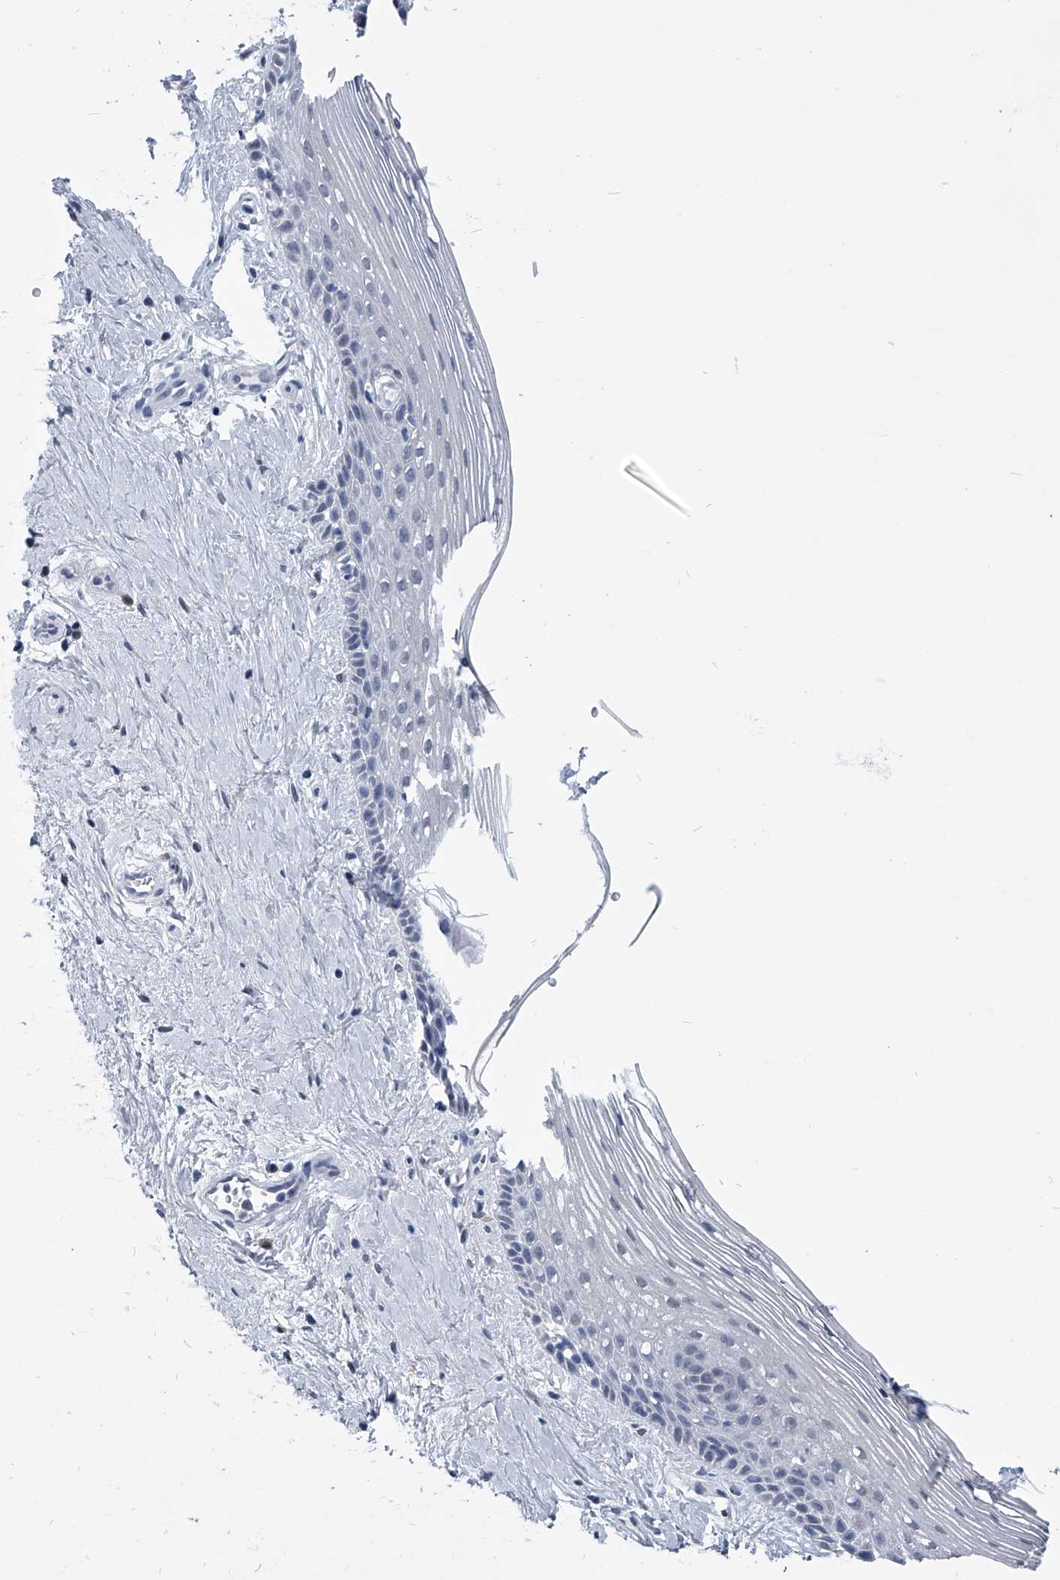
{"staining": {"intensity": "negative", "quantity": "none", "location": "none"}, "tissue": "vagina", "cell_type": "Squamous epithelial cells", "image_type": "normal", "snomed": [{"axis": "morphology", "description": "Normal tissue, NOS"}, {"axis": "topography", "description": "Vagina"}], "caption": "An image of vagina stained for a protein exhibits no brown staining in squamous epithelial cells. (Immunohistochemistry (ihc), brightfield microscopy, high magnification).", "gene": "PDXK", "patient": {"sex": "female", "age": 46}}